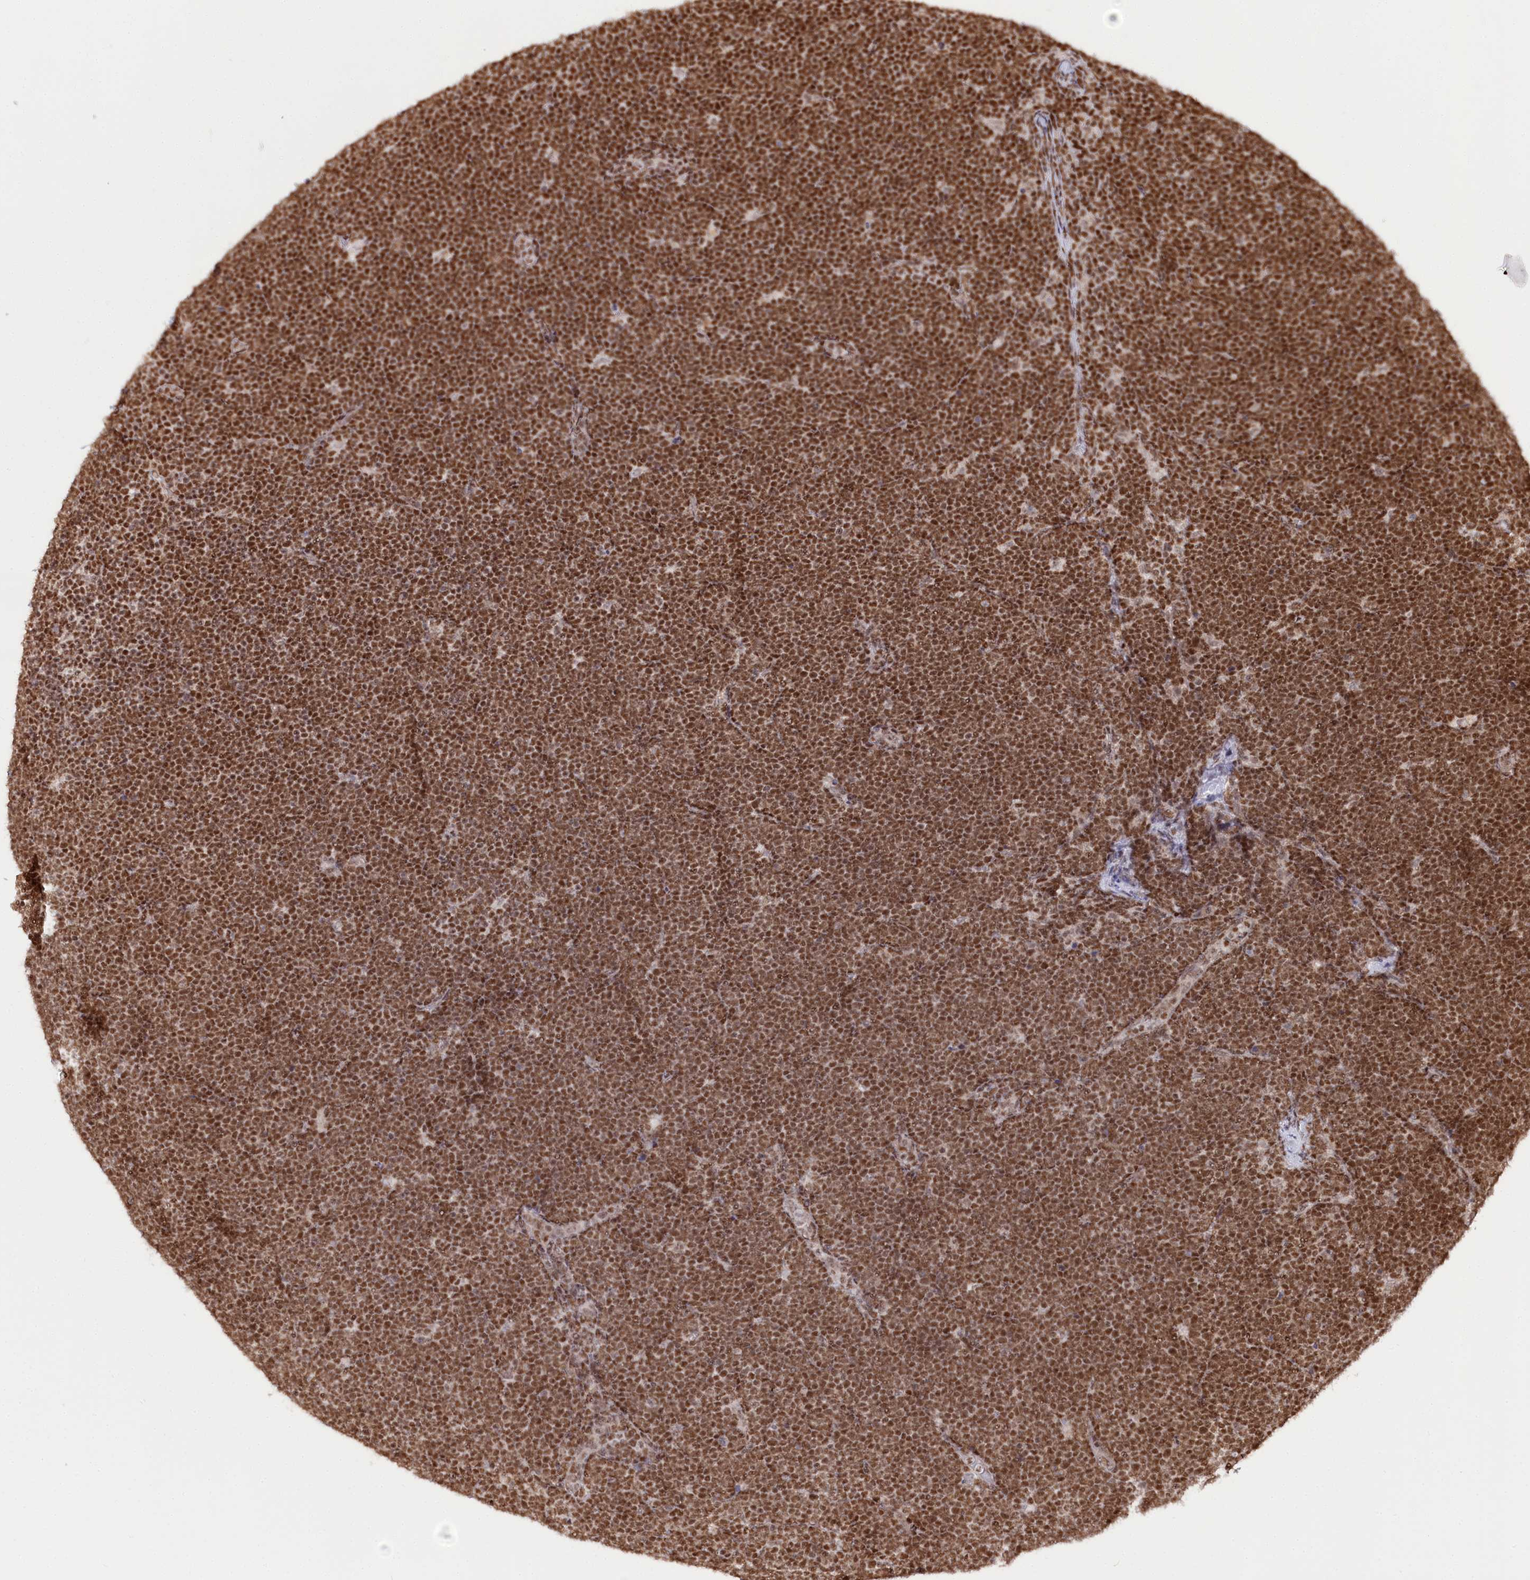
{"staining": {"intensity": "moderate", "quantity": ">75%", "location": "nuclear"}, "tissue": "lymphoma", "cell_type": "Tumor cells", "image_type": "cancer", "snomed": [{"axis": "morphology", "description": "Malignant lymphoma, non-Hodgkin's type, High grade"}, {"axis": "topography", "description": "Lymph node"}], "caption": "This is an image of immunohistochemistry staining of high-grade malignant lymphoma, non-Hodgkin's type, which shows moderate positivity in the nuclear of tumor cells.", "gene": "CGGBP1", "patient": {"sex": "male", "age": 13}}